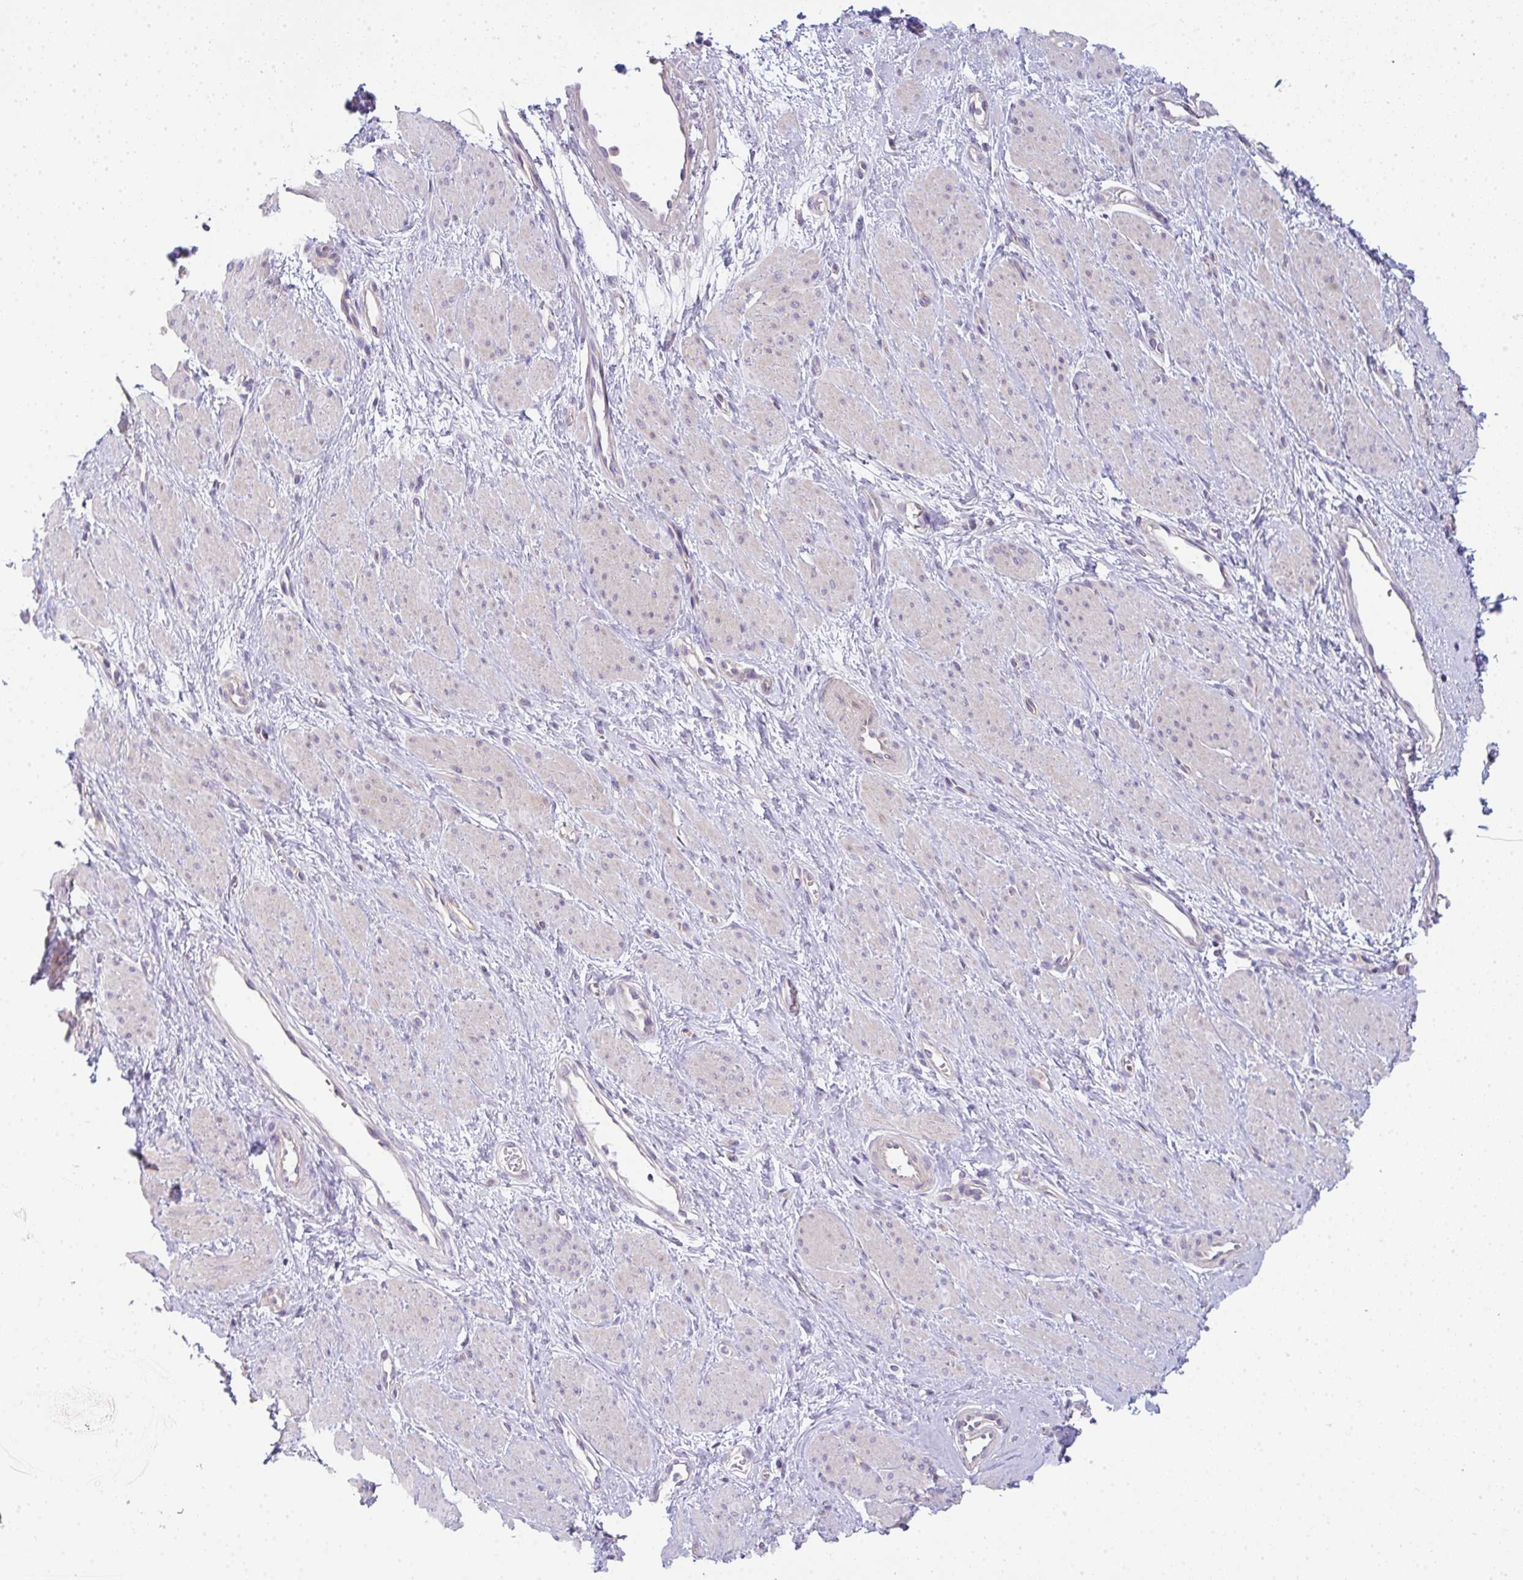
{"staining": {"intensity": "weak", "quantity": "25%-75%", "location": "cytoplasmic/membranous"}, "tissue": "smooth muscle", "cell_type": "Smooth muscle cells", "image_type": "normal", "snomed": [{"axis": "morphology", "description": "Normal tissue, NOS"}, {"axis": "topography", "description": "Smooth muscle"}, {"axis": "topography", "description": "Uterus"}], "caption": "Immunohistochemical staining of benign human smooth muscle exhibits low levels of weak cytoplasmic/membranous expression in approximately 25%-75% of smooth muscle cells. The staining was performed using DAB to visualize the protein expression in brown, while the nuclei were stained in blue with hematoxylin (Magnification: 20x).", "gene": "FILIP1", "patient": {"sex": "female", "age": 39}}